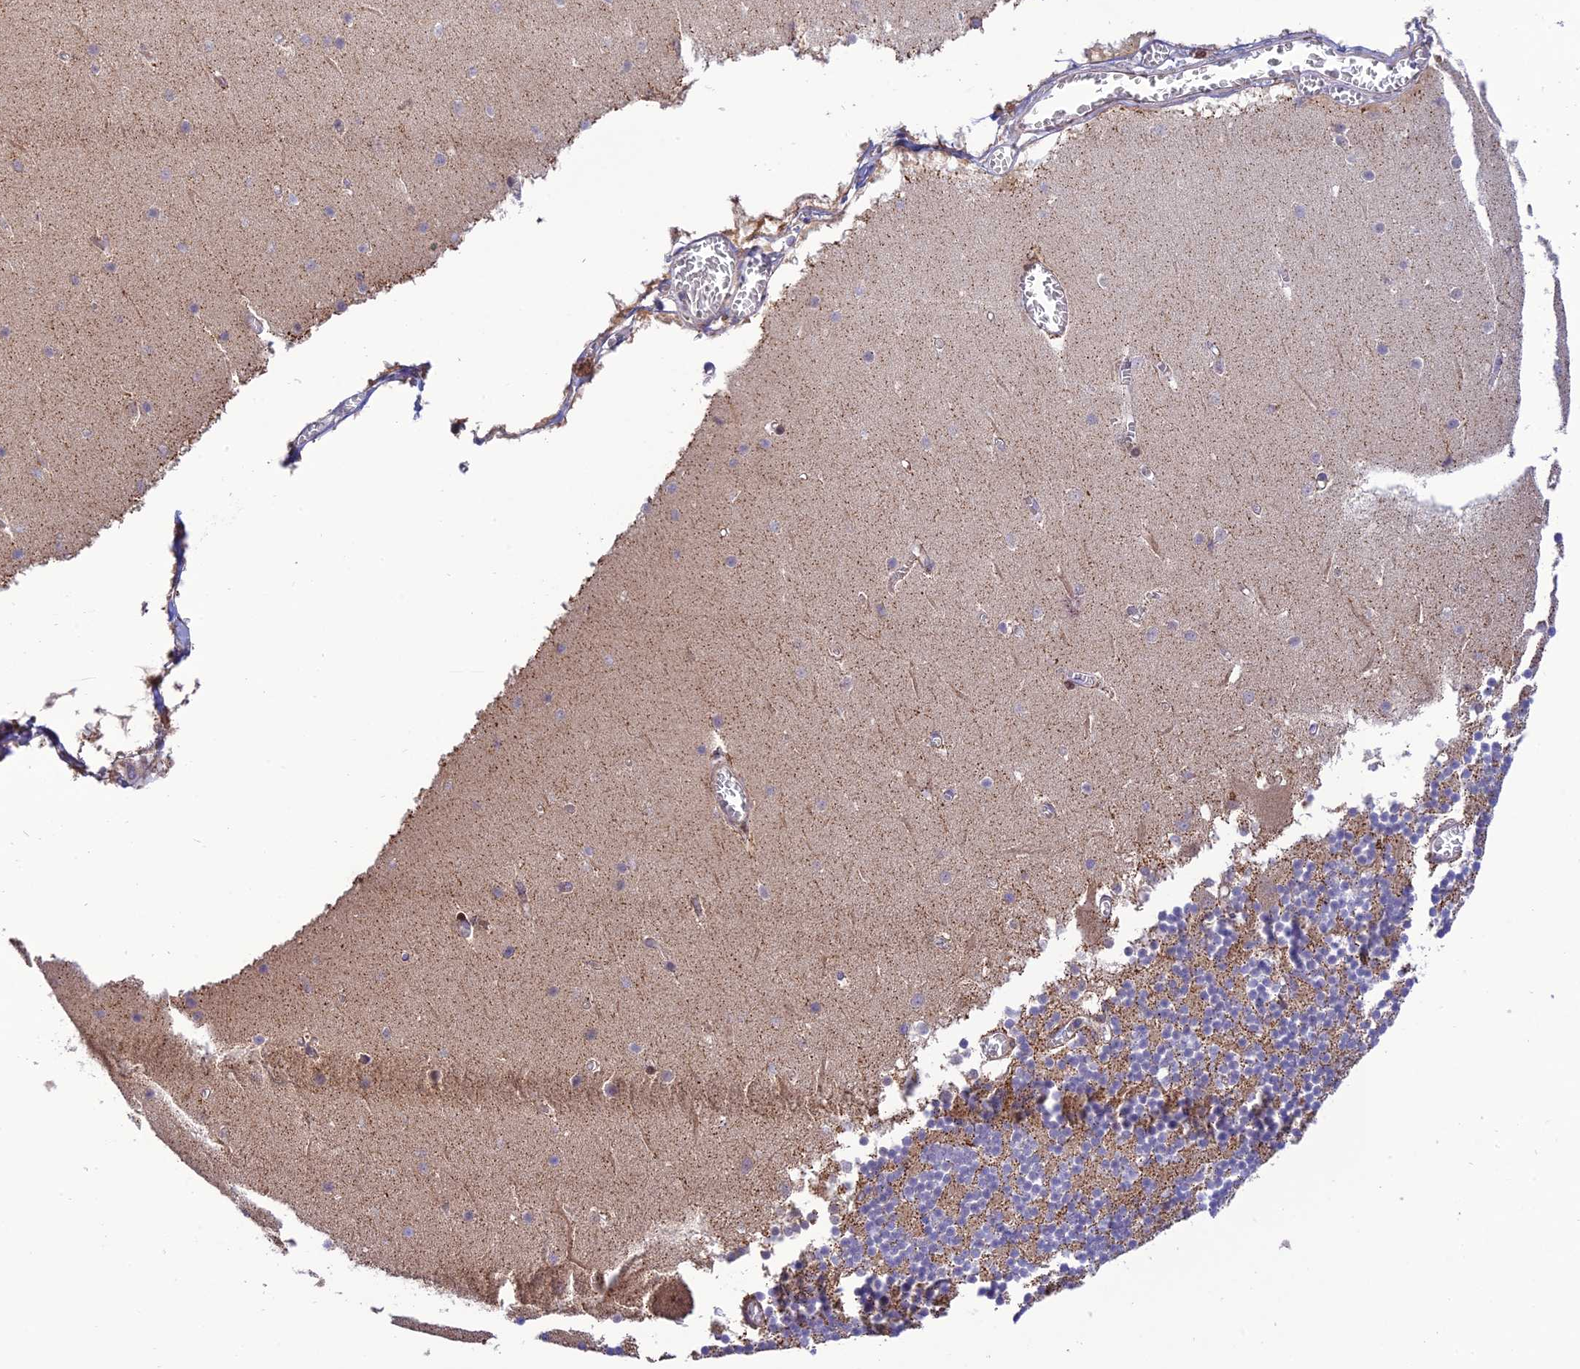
{"staining": {"intensity": "weak", "quantity": ">75%", "location": "cytoplasmic/membranous"}, "tissue": "cerebellum", "cell_type": "Cells in granular layer", "image_type": "normal", "snomed": [{"axis": "morphology", "description": "Normal tissue, NOS"}, {"axis": "topography", "description": "Cerebellum"}], "caption": "Brown immunohistochemical staining in normal human cerebellum displays weak cytoplasmic/membranous expression in approximately >75% of cells in granular layer. (brown staining indicates protein expression, while blue staining denotes nuclei).", "gene": "ZNF584", "patient": {"sex": "female", "age": 28}}